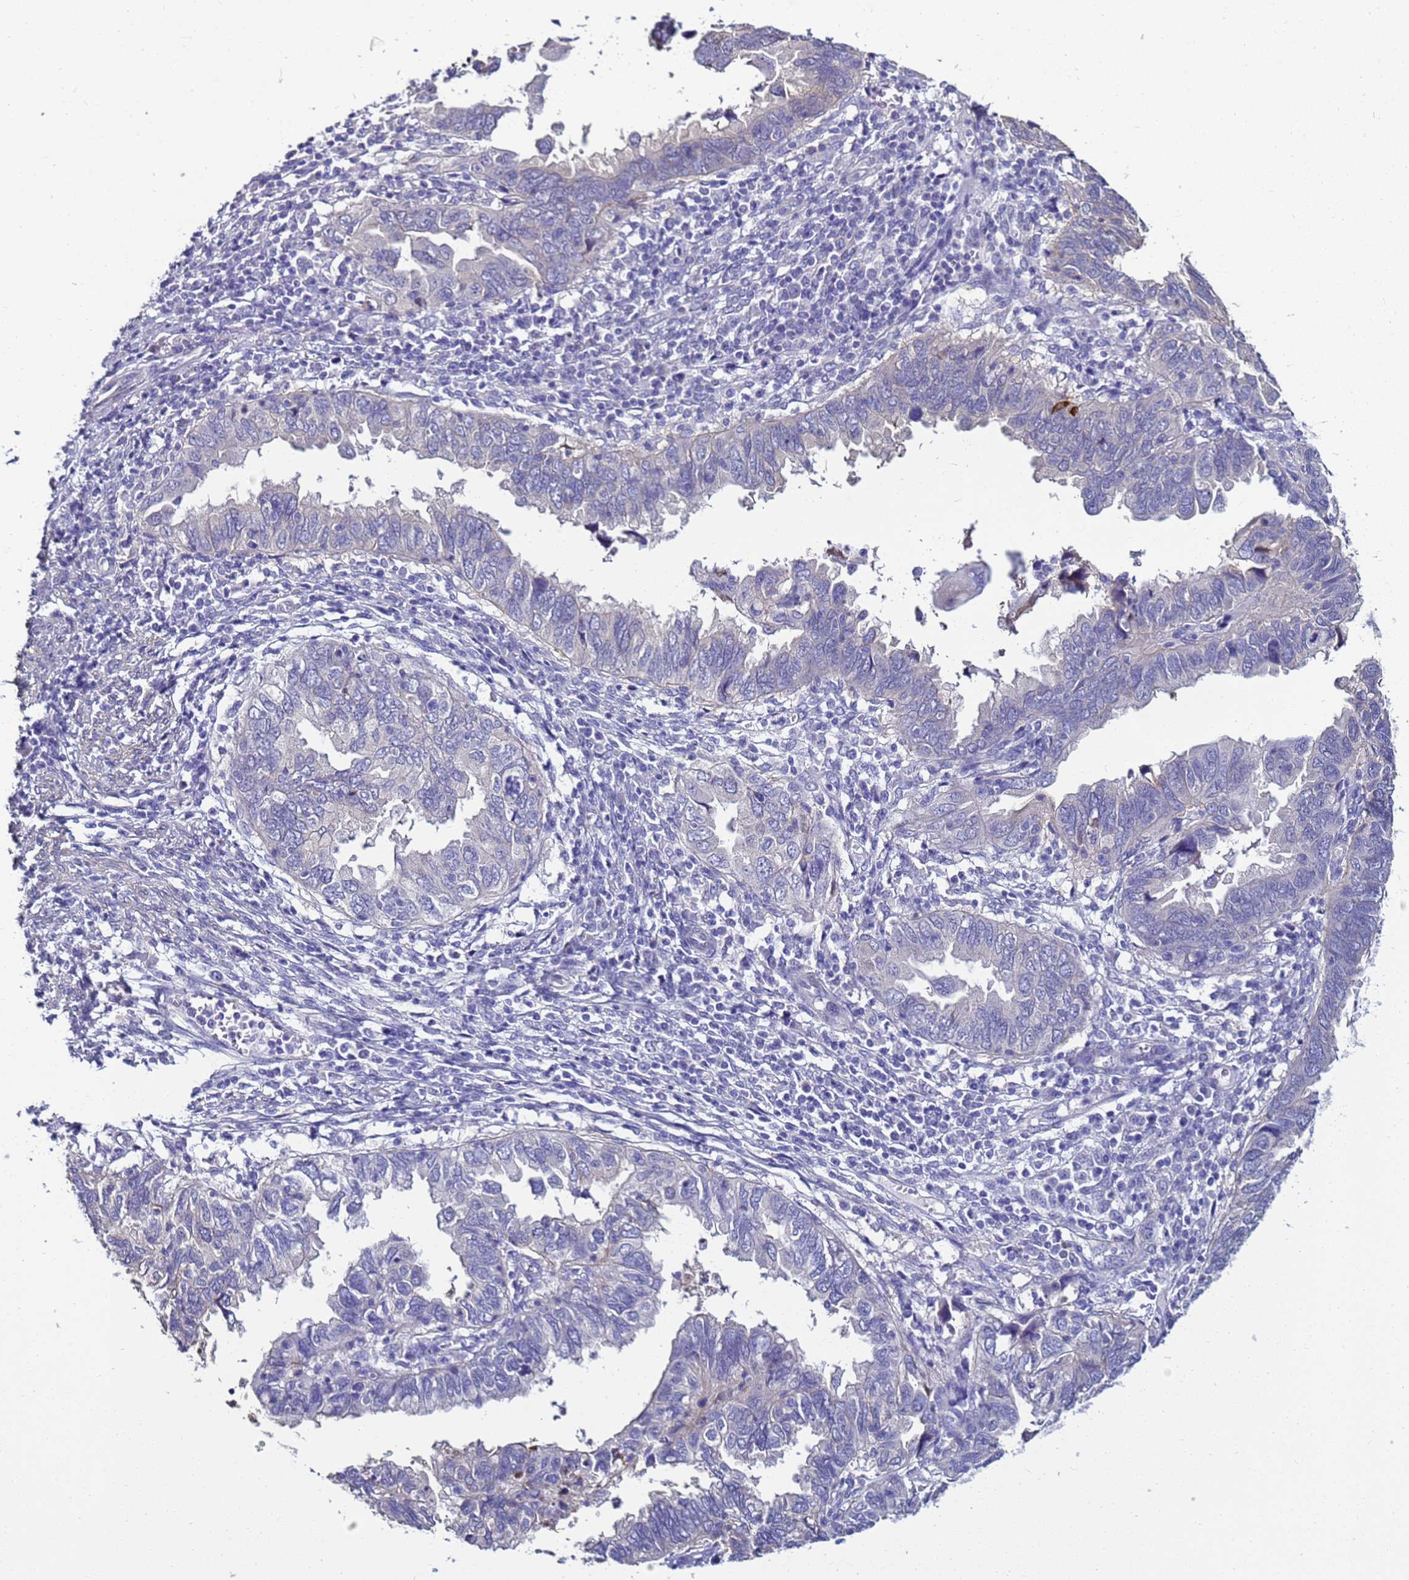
{"staining": {"intensity": "negative", "quantity": "none", "location": "none"}, "tissue": "endometrial cancer", "cell_type": "Tumor cells", "image_type": "cancer", "snomed": [{"axis": "morphology", "description": "Adenocarcinoma, NOS"}, {"axis": "topography", "description": "Uterus"}], "caption": "A high-resolution micrograph shows immunohistochemistry staining of adenocarcinoma (endometrial), which reveals no significant staining in tumor cells.", "gene": "FAM166B", "patient": {"sex": "female", "age": 77}}